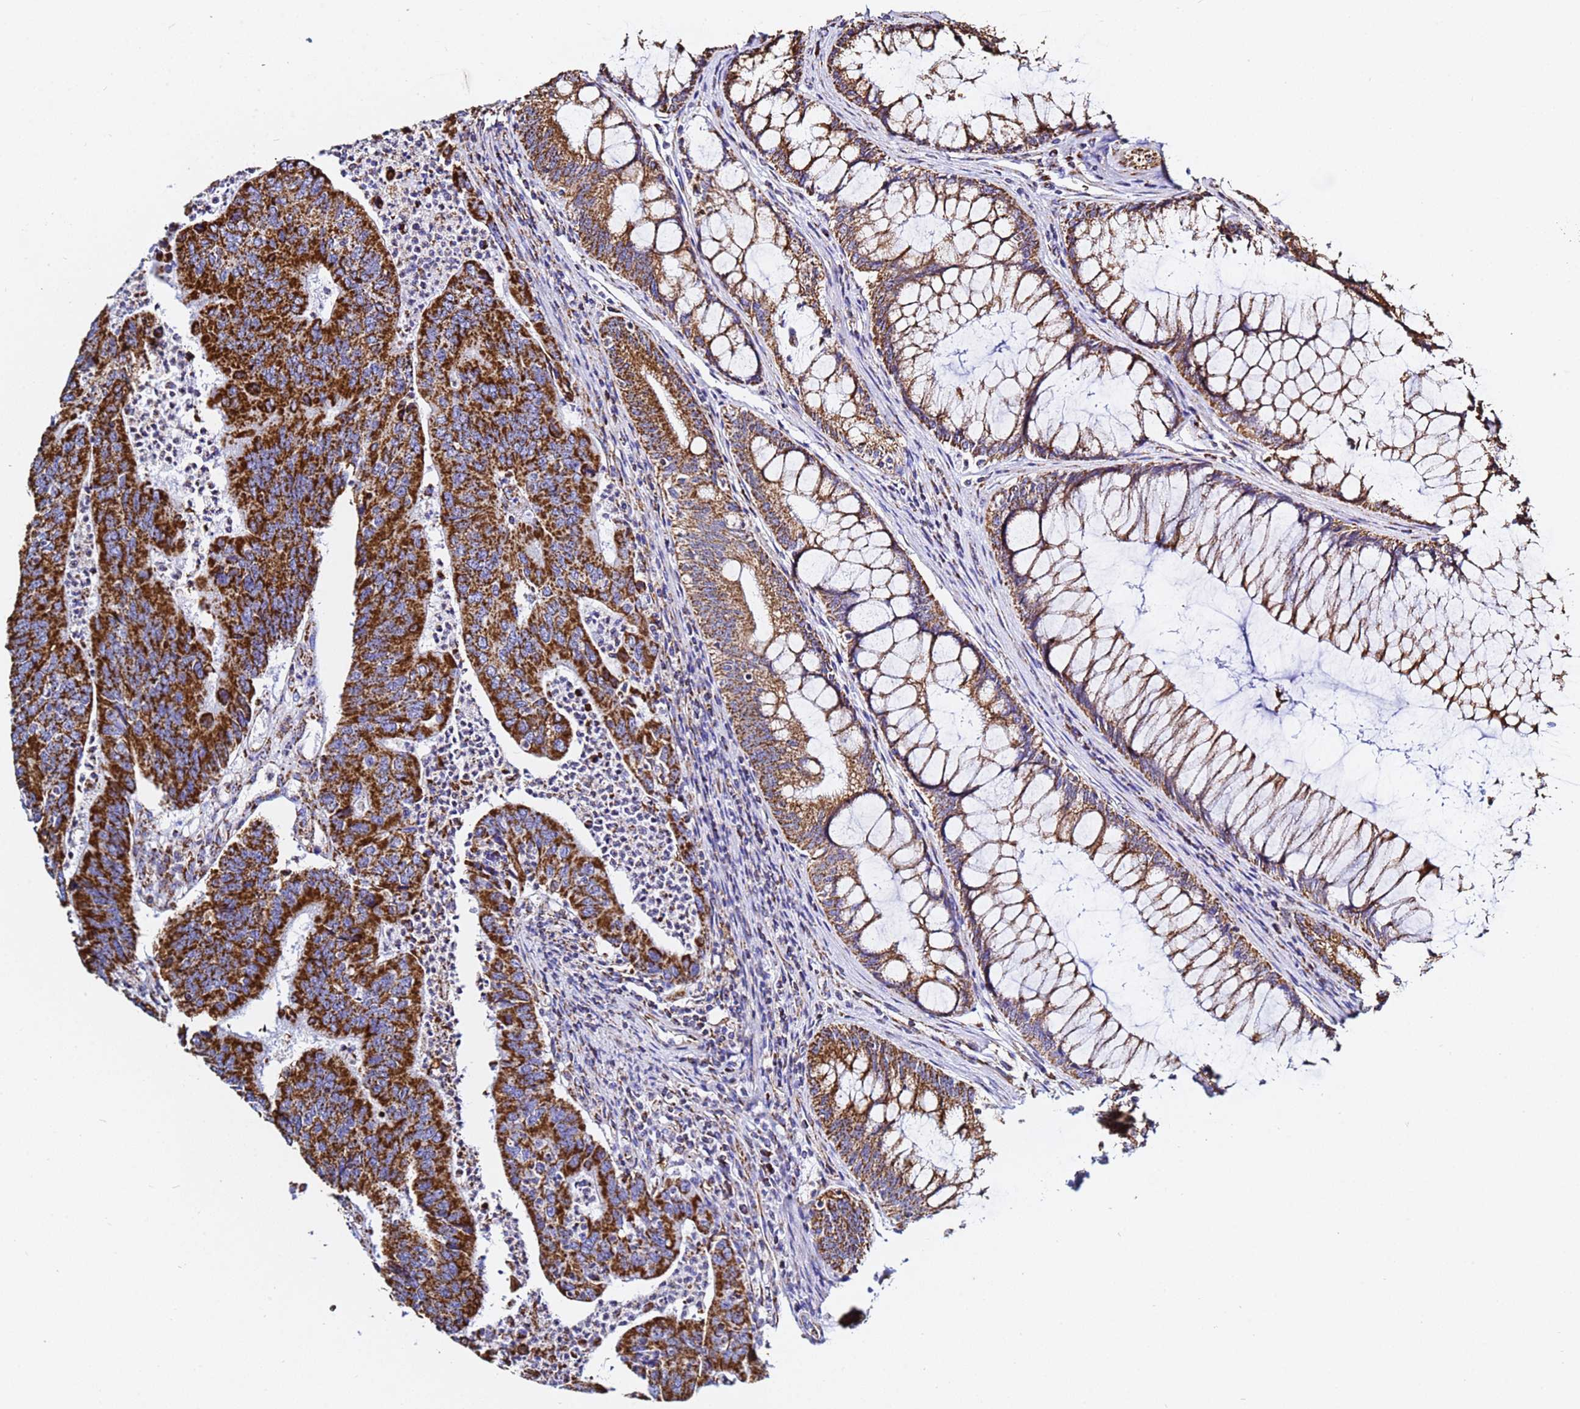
{"staining": {"intensity": "strong", "quantity": ">75%", "location": "cytoplasmic/membranous"}, "tissue": "colorectal cancer", "cell_type": "Tumor cells", "image_type": "cancer", "snomed": [{"axis": "morphology", "description": "Adenocarcinoma, NOS"}, {"axis": "topography", "description": "Colon"}], "caption": "Protein expression analysis of human adenocarcinoma (colorectal) reveals strong cytoplasmic/membranous positivity in approximately >75% of tumor cells.", "gene": "PHB2", "patient": {"sex": "female", "age": 67}}